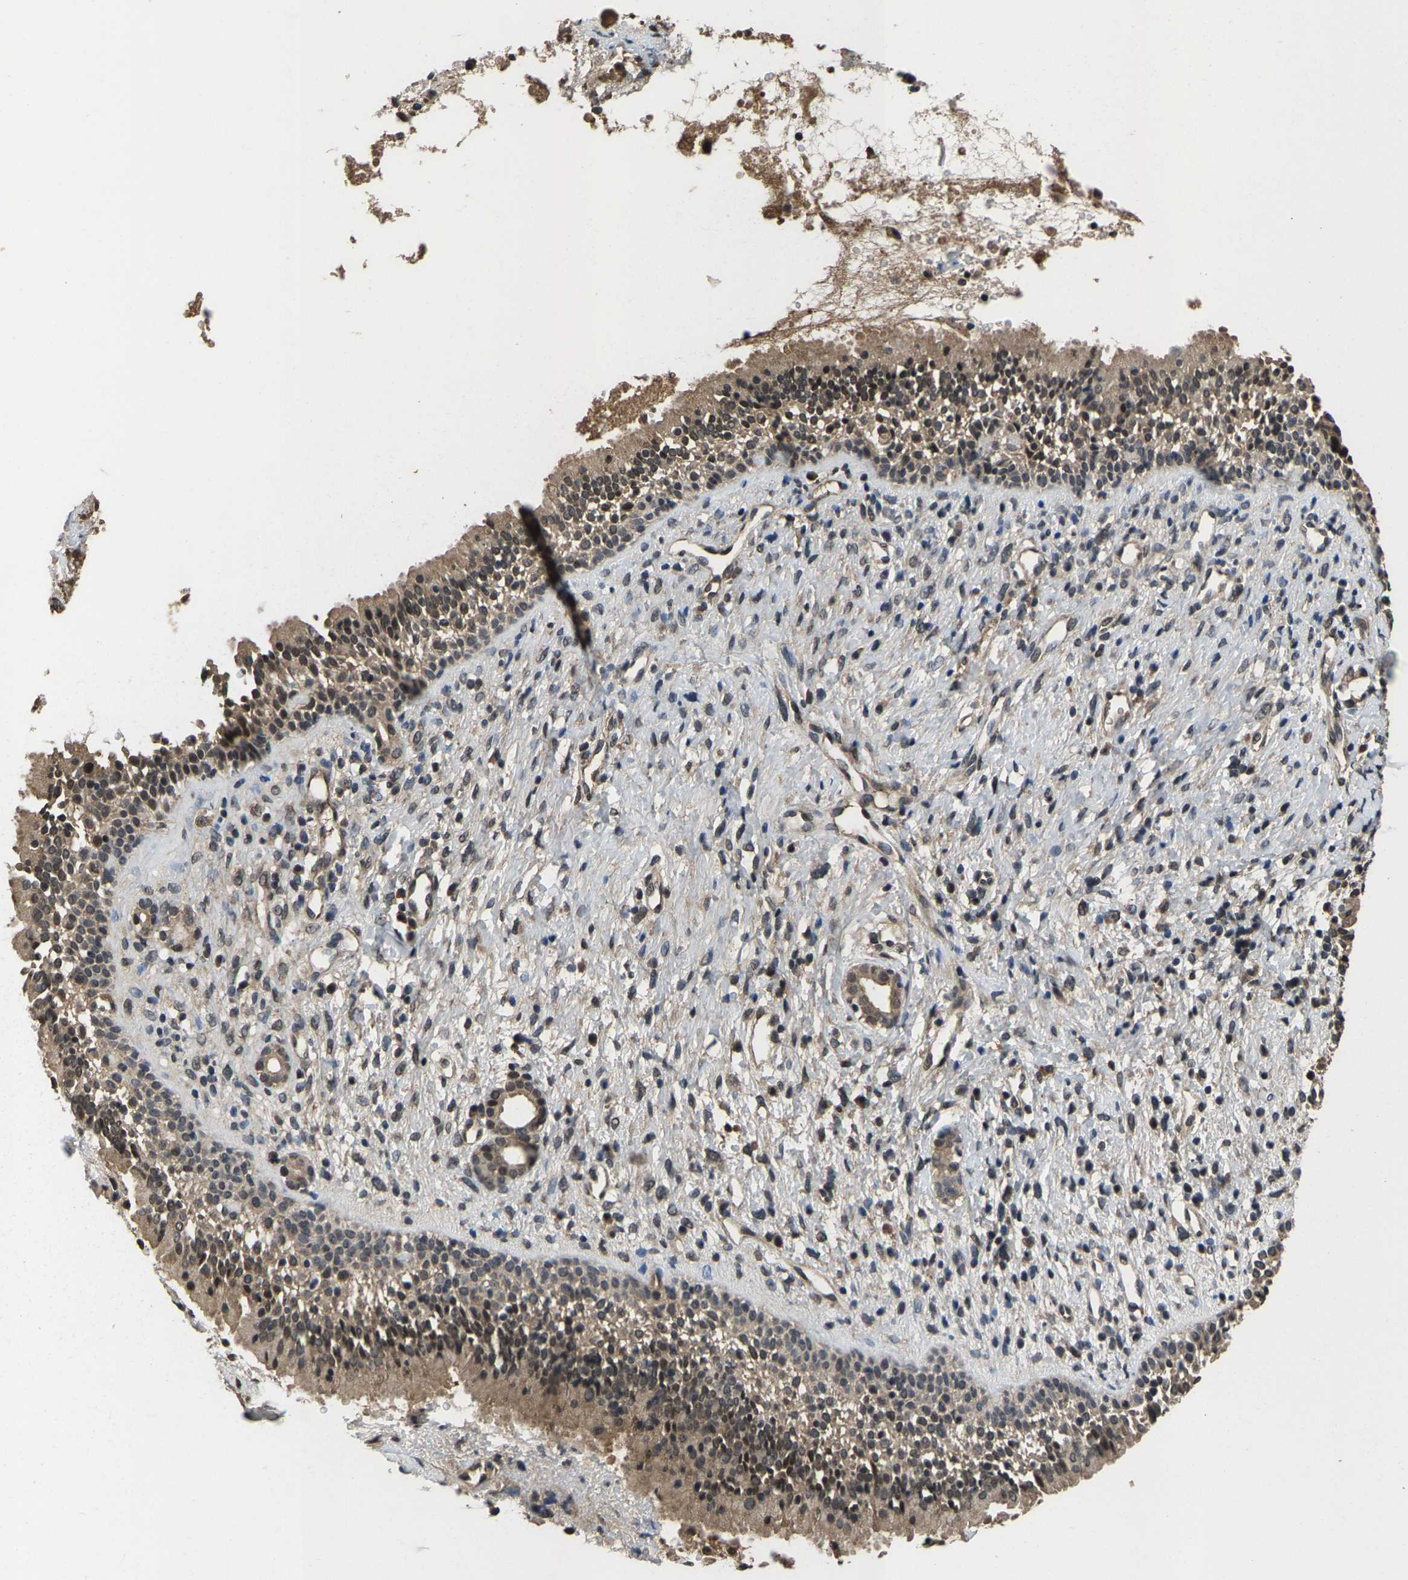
{"staining": {"intensity": "weak", "quantity": ">75%", "location": "cytoplasmic/membranous,nuclear"}, "tissue": "nasopharynx", "cell_type": "Respiratory epithelial cells", "image_type": "normal", "snomed": [{"axis": "morphology", "description": "Normal tissue, NOS"}, {"axis": "topography", "description": "Nasopharynx"}], "caption": "Benign nasopharynx demonstrates weak cytoplasmic/membranous,nuclear staining in about >75% of respiratory epithelial cells The protein of interest is shown in brown color, while the nuclei are stained blue..", "gene": "HUWE1", "patient": {"sex": "male", "age": 22}}